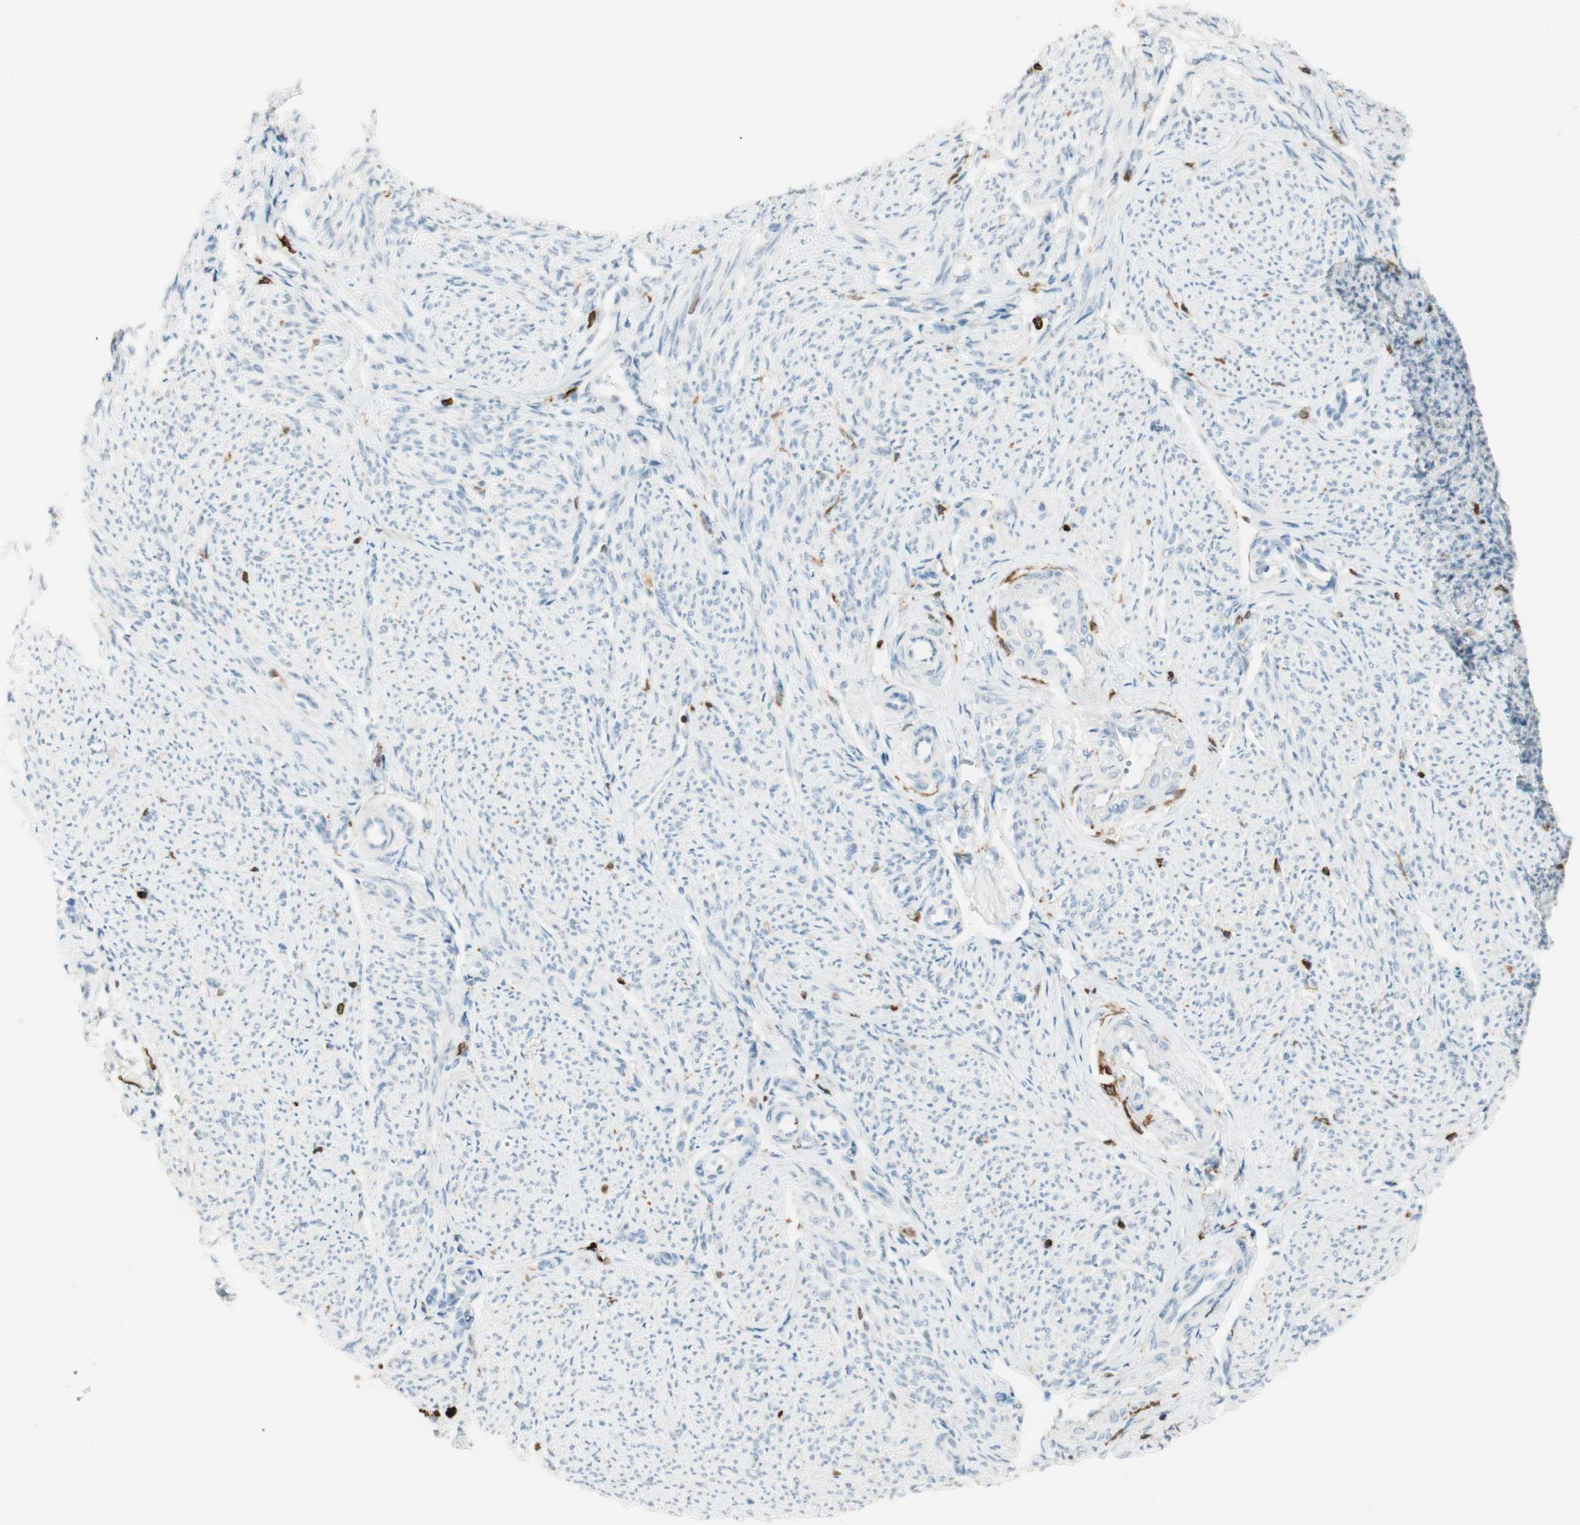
{"staining": {"intensity": "moderate", "quantity": "<25%", "location": "cytoplasmic/membranous"}, "tissue": "smooth muscle", "cell_type": "Smooth muscle cells", "image_type": "normal", "snomed": [{"axis": "morphology", "description": "Normal tissue, NOS"}, {"axis": "topography", "description": "Smooth muscle"}], "caption": "Human smooth muscle stained with a brown dye demonstrates moderate cytoplasmic/membranous positive staining in about <25% of smooth muscle cells.", "gene": "HPGD", "patient": {"sex": "female", "age": 65}}